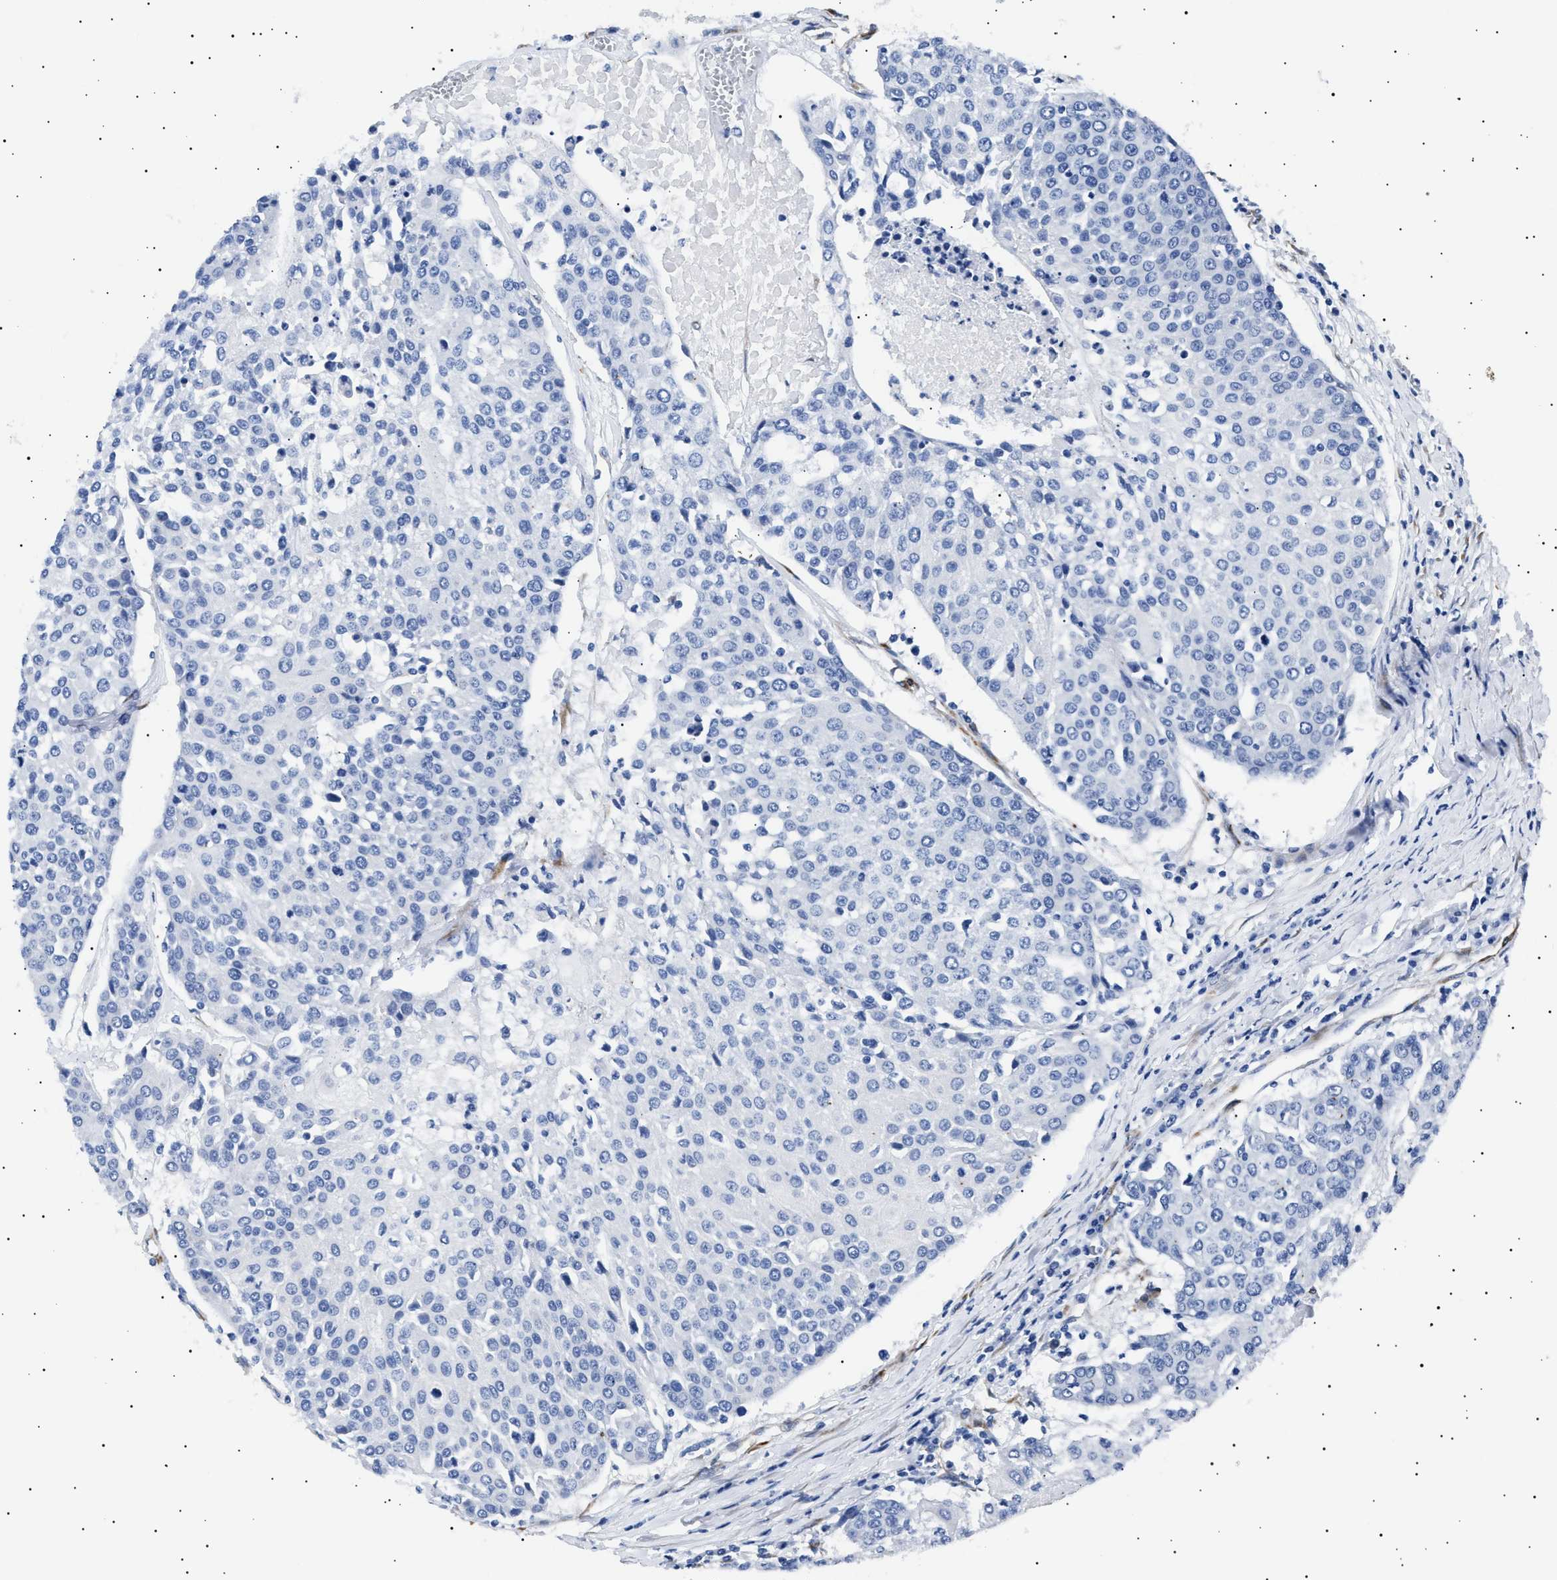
{"staining": {"intensity": "negative", "quantity": "none", "location": "none"}, "tissue": "urothelial cancer", "cell_type": "Tumor cells", "image_type": "cancer", "snomed": [{"axis": "morphology", "description": "Urothelial carcinoma, High grade"}, {"axis": "topography", "description": "Urinary bladder"}], "caption": "This image is of urothelial carcinoma (high-grade) stained with immunohistochemistry to label a protein in brown with the nuclei are counter-stained blue. There is no expression in tumor cells.", "gene": "HEMGN", "patient": {"sex": "female", "age": 85}}